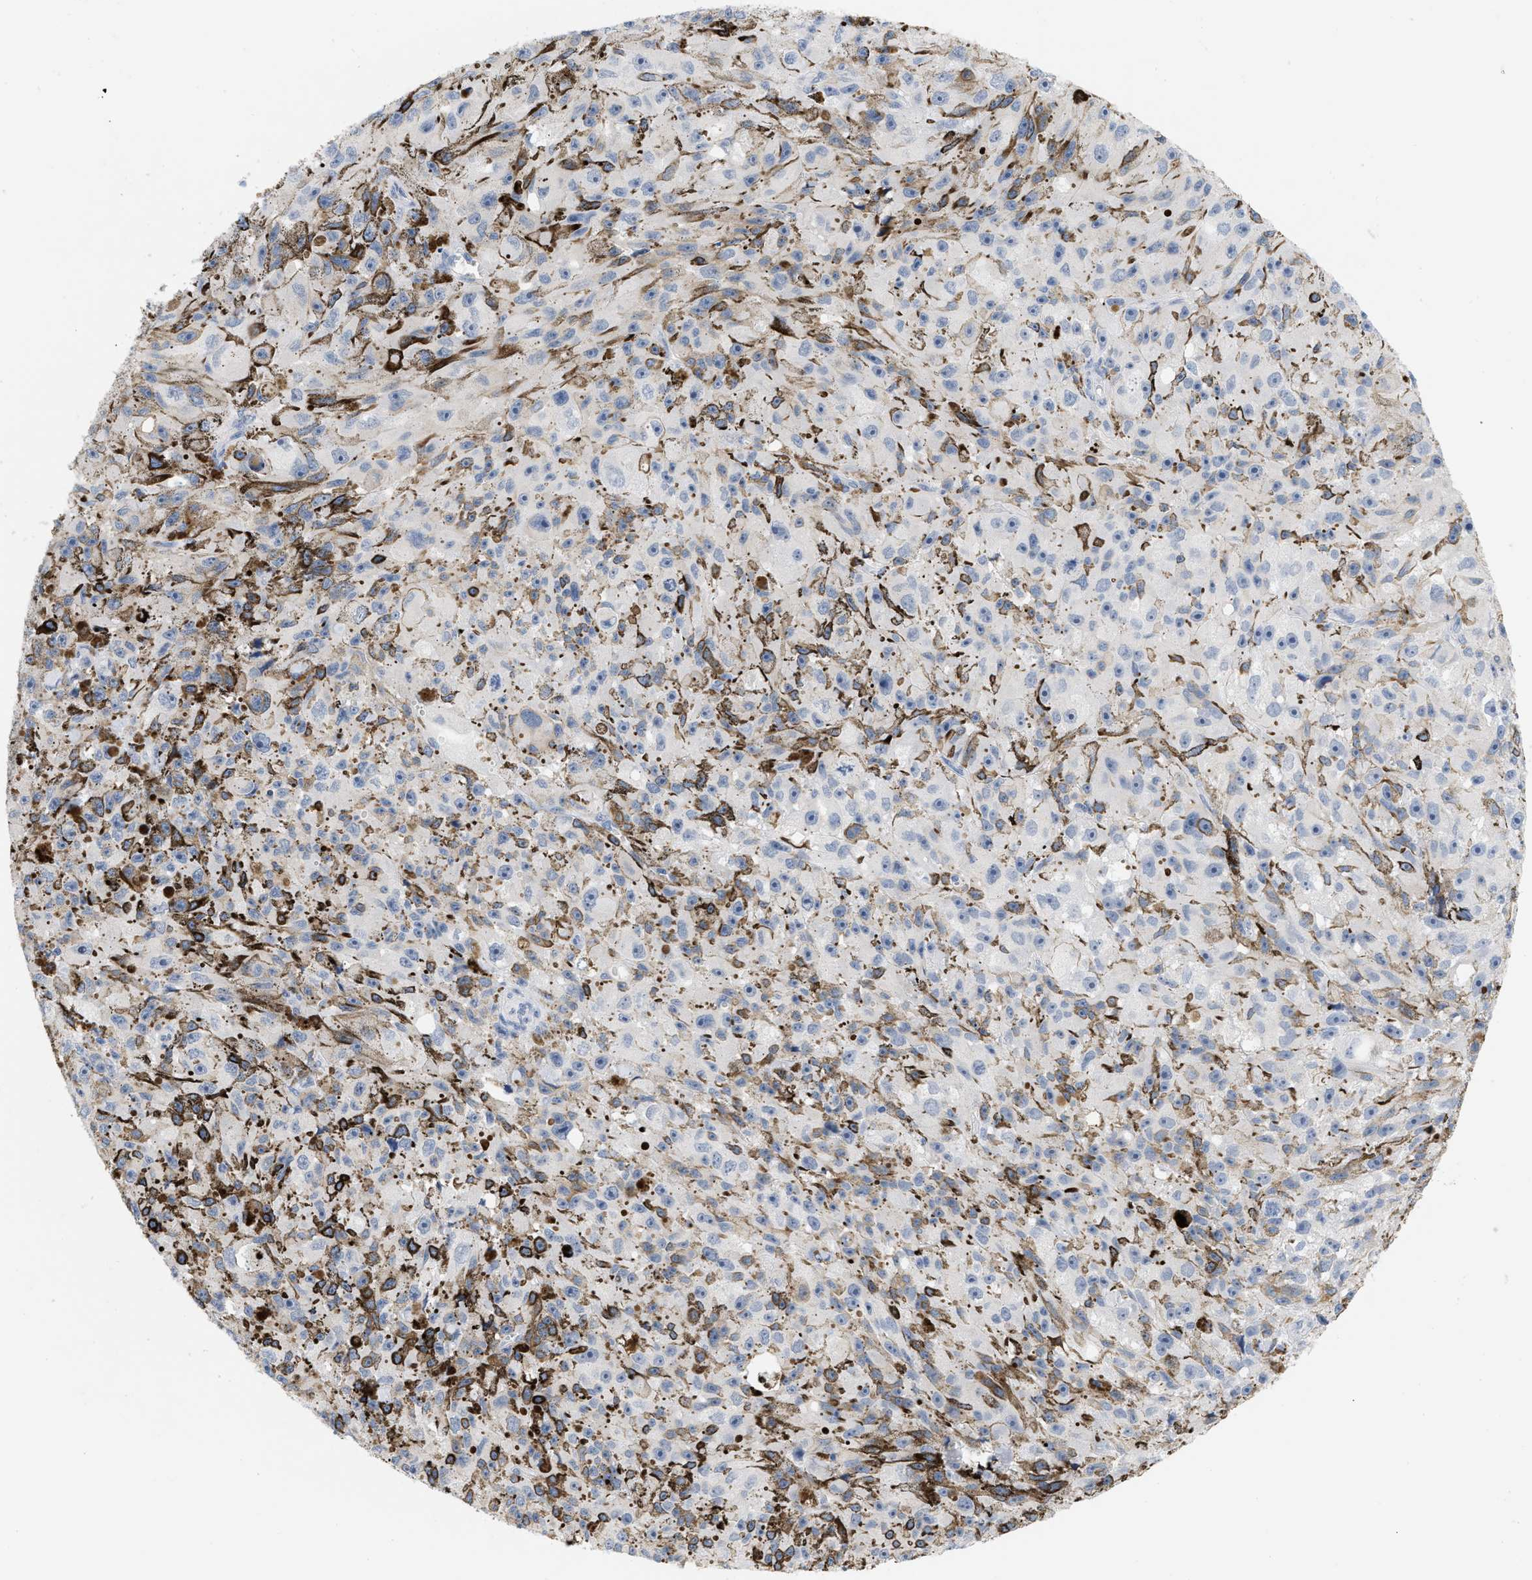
{"staining": {"intensity": "negative", "quantity": "none", "location": "none"}, "tissue": "melanoma", "cell_type": "Tumor cells", "image_type": "cancer", "snomed": [{"axis": "morphology", "description": "Malignant melanoma, NOS"}, {"axis": "topography", "description": "Skin"}], "caption": "The micrograph reveals no significant positivity in tumor cells of malignant melanoma. The staining was performed using DAB to visualize the protein expression in brown, while the nuclei were stained in blue with hematoxylin (Magnification: 20x).", "gene": "CFH", "patient": {"sex": "female", "age": 104}}